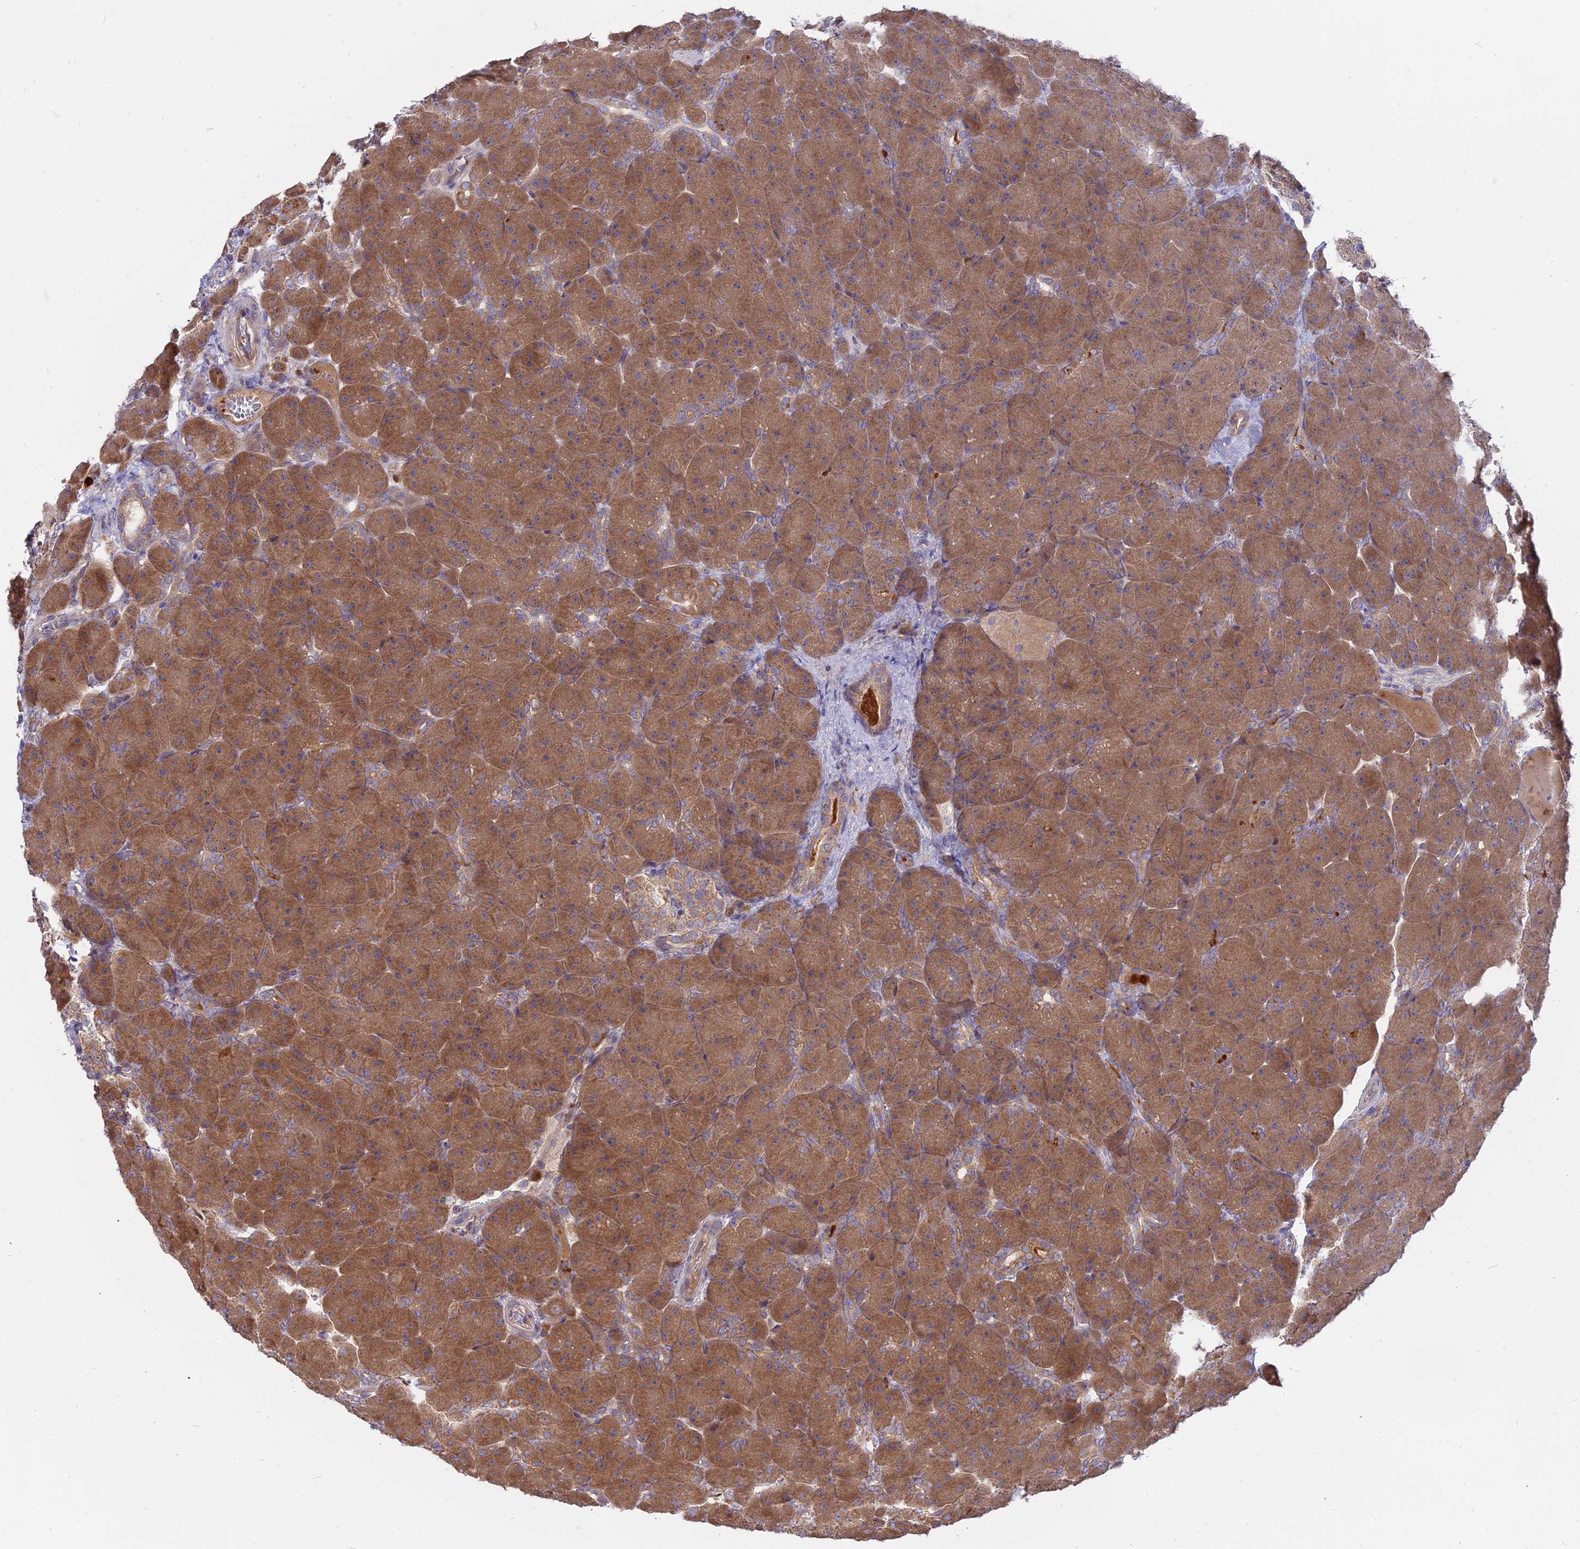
{"staining": {"intensity": "moderate", "quantity": ">75%", "location": "cytoplasmic/membranous"}, "tissue": "pancreas", "cell_type": "Exocrine glandular cells", "image_type": "normal", "snomed": [{"axis": "morphology", "description": "Normal tissue, NOS"}, {"axis": "topography", "description": "Pancreas"}], "caption": "Pancreas stained with immunohistochemistry (IHC) shows moderate cytoplasmic/membranous expression in approximately >75% of exocrine glandular cells.", "gene": "IL21R", "patient": {"sex": "male", "age": 66}}